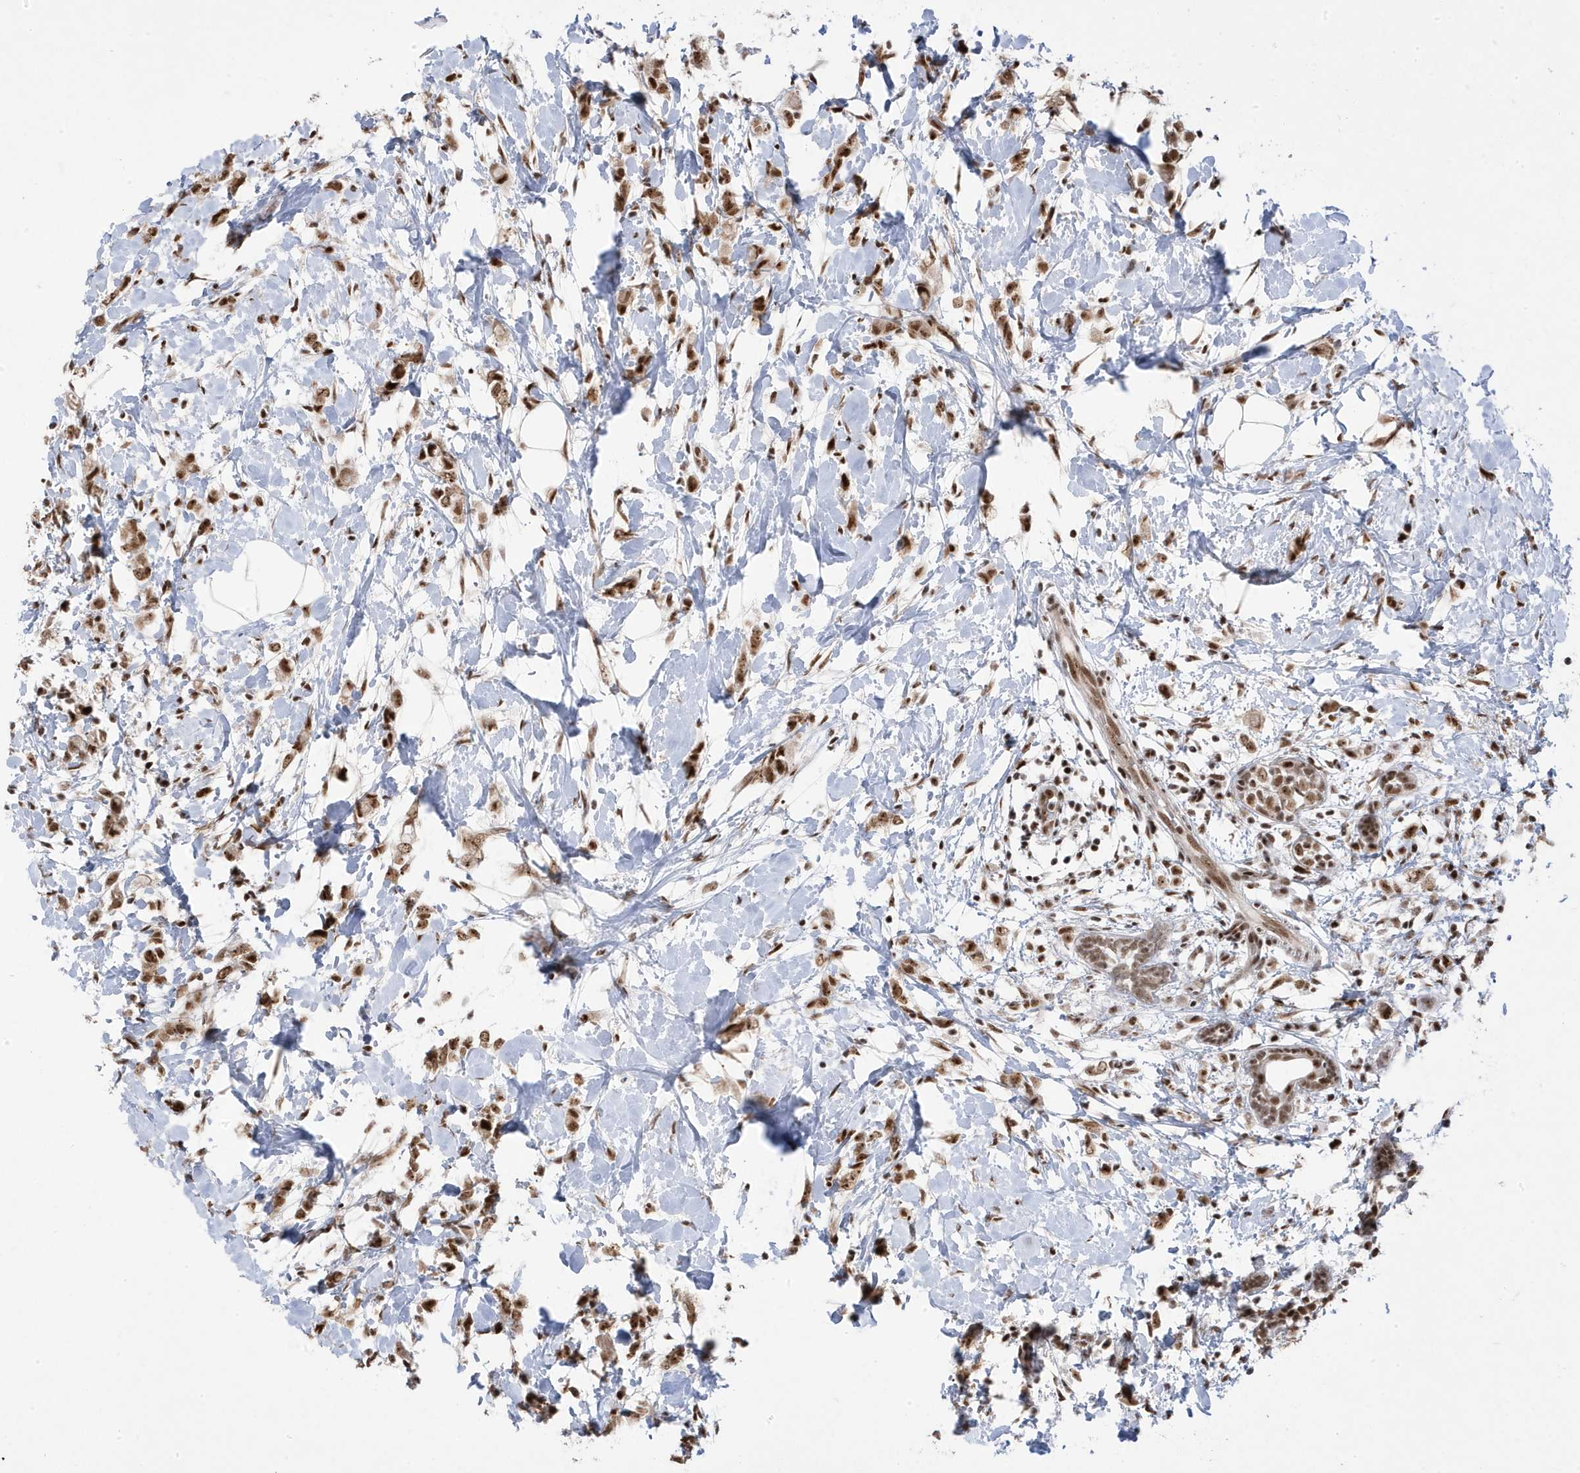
{"staining": {"intensity": "moderate", "quantity": ">75%", "location": "nuclear"}, "tissue": "breast cancer", "cell_type": "Tumor cells", "image_type": "cancer", "snomed": [{"axis": "morphology", "description": "Normal tissue, NOS"}, {"axis": "morphology", "description": "Lobular carcinoma"}, {"axis": "topography", "description": "Breast"}], "caption": "Immunohistochemical staining of breast lobular carcinoma shows medium levels of moderate nuclear protein positivity in about >75% of tumor cells.", "gene": "MTREX", "patient": {"sex": "female", "age": 47}}